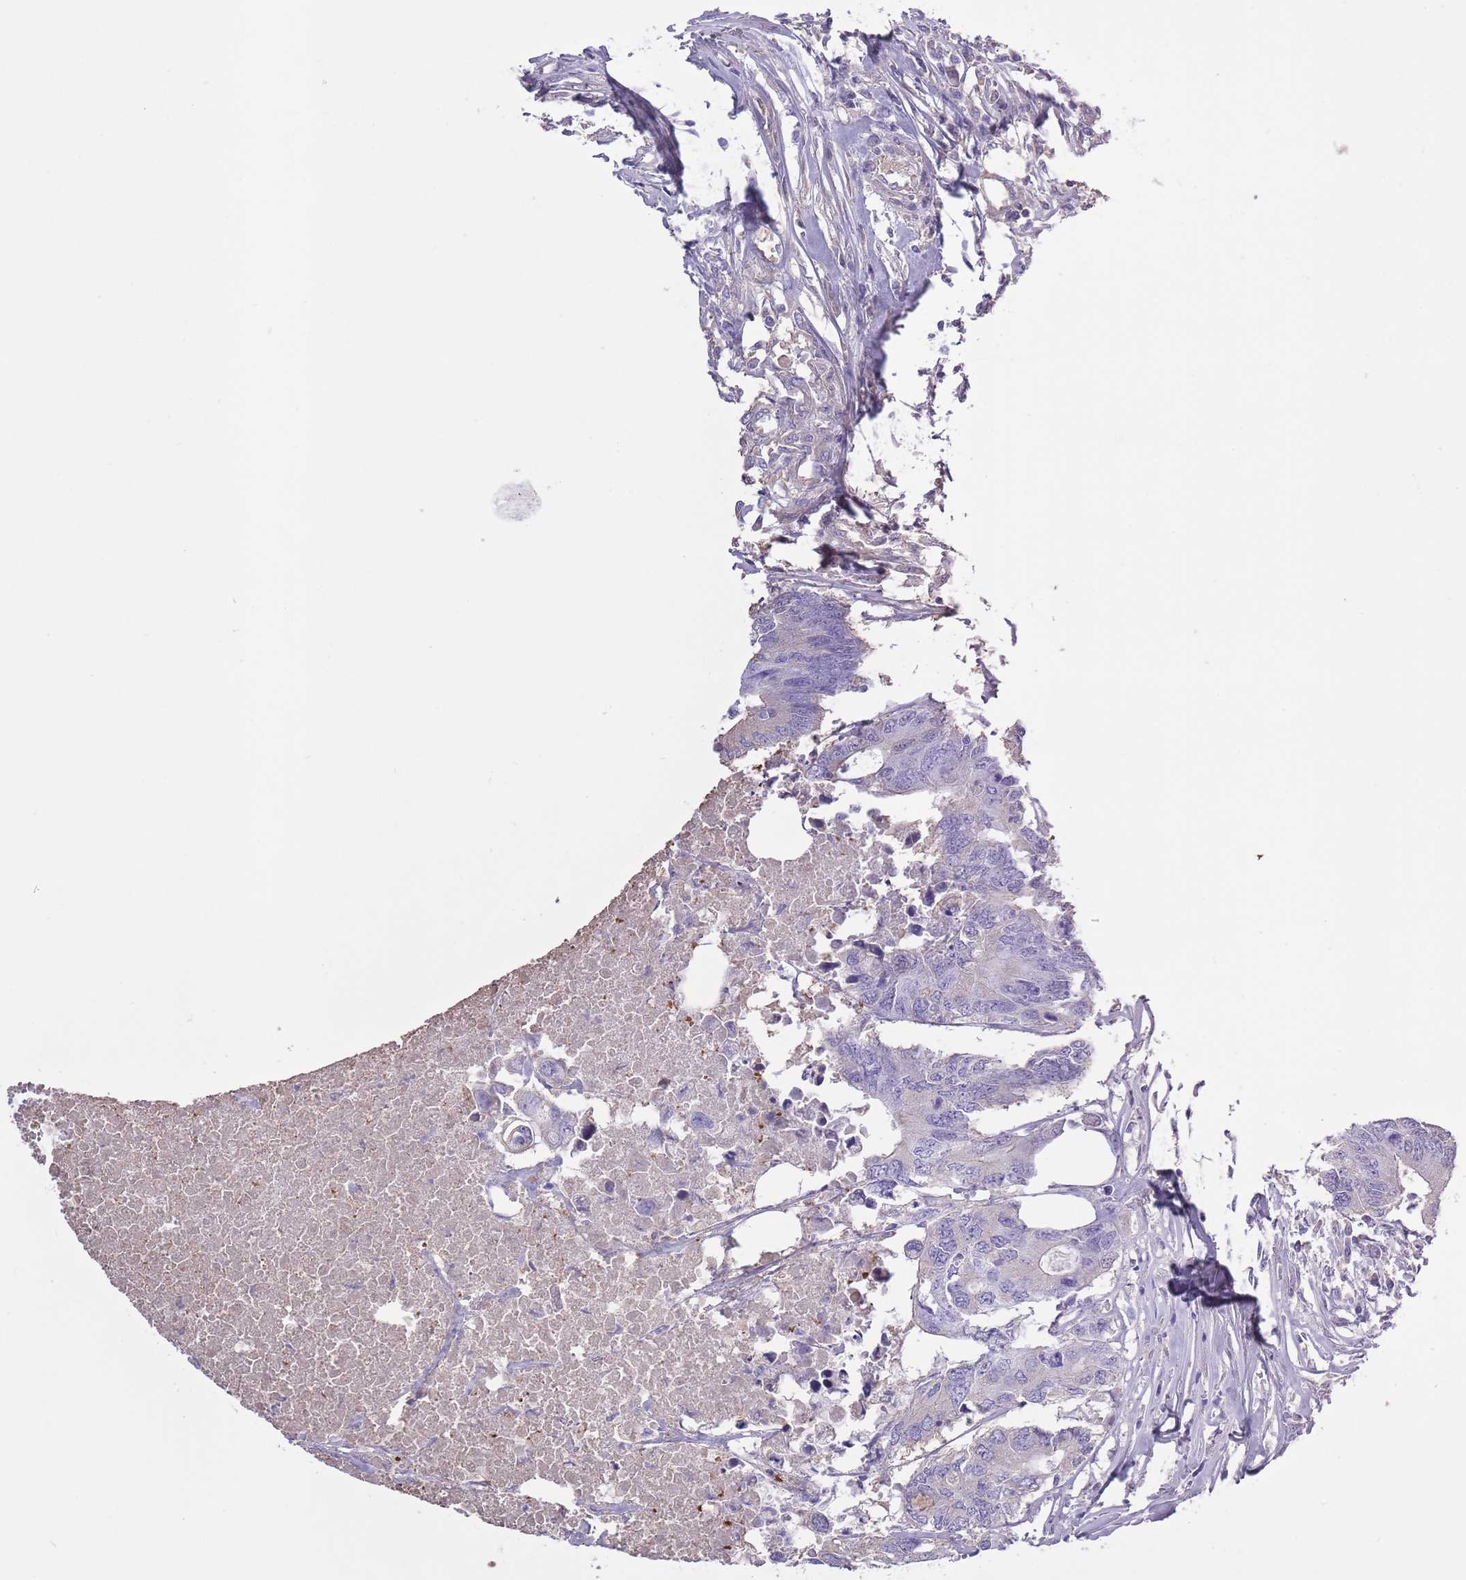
{"staining": {"intensity": "negative", "quantity": "none", "location": "none"}, "tissue": "colorectal cancer", "cell_type": "Tumor cells", "image_type": "cancer", "snomed": [{"axis": "morphology", "description": "Adenocarcinoma, NOS"}, {"axis": "topography", "description": "Colon"}], "caption": "The micrograph reveals no staining of tumor cells in colorectal cancer. Brightfield microscopy of IHC stained with DAB (brown) and hematoxylin (blue), captured at high magnification.", "gene": "AP3S2", "patient": {"sex": "male", "age": 71}}